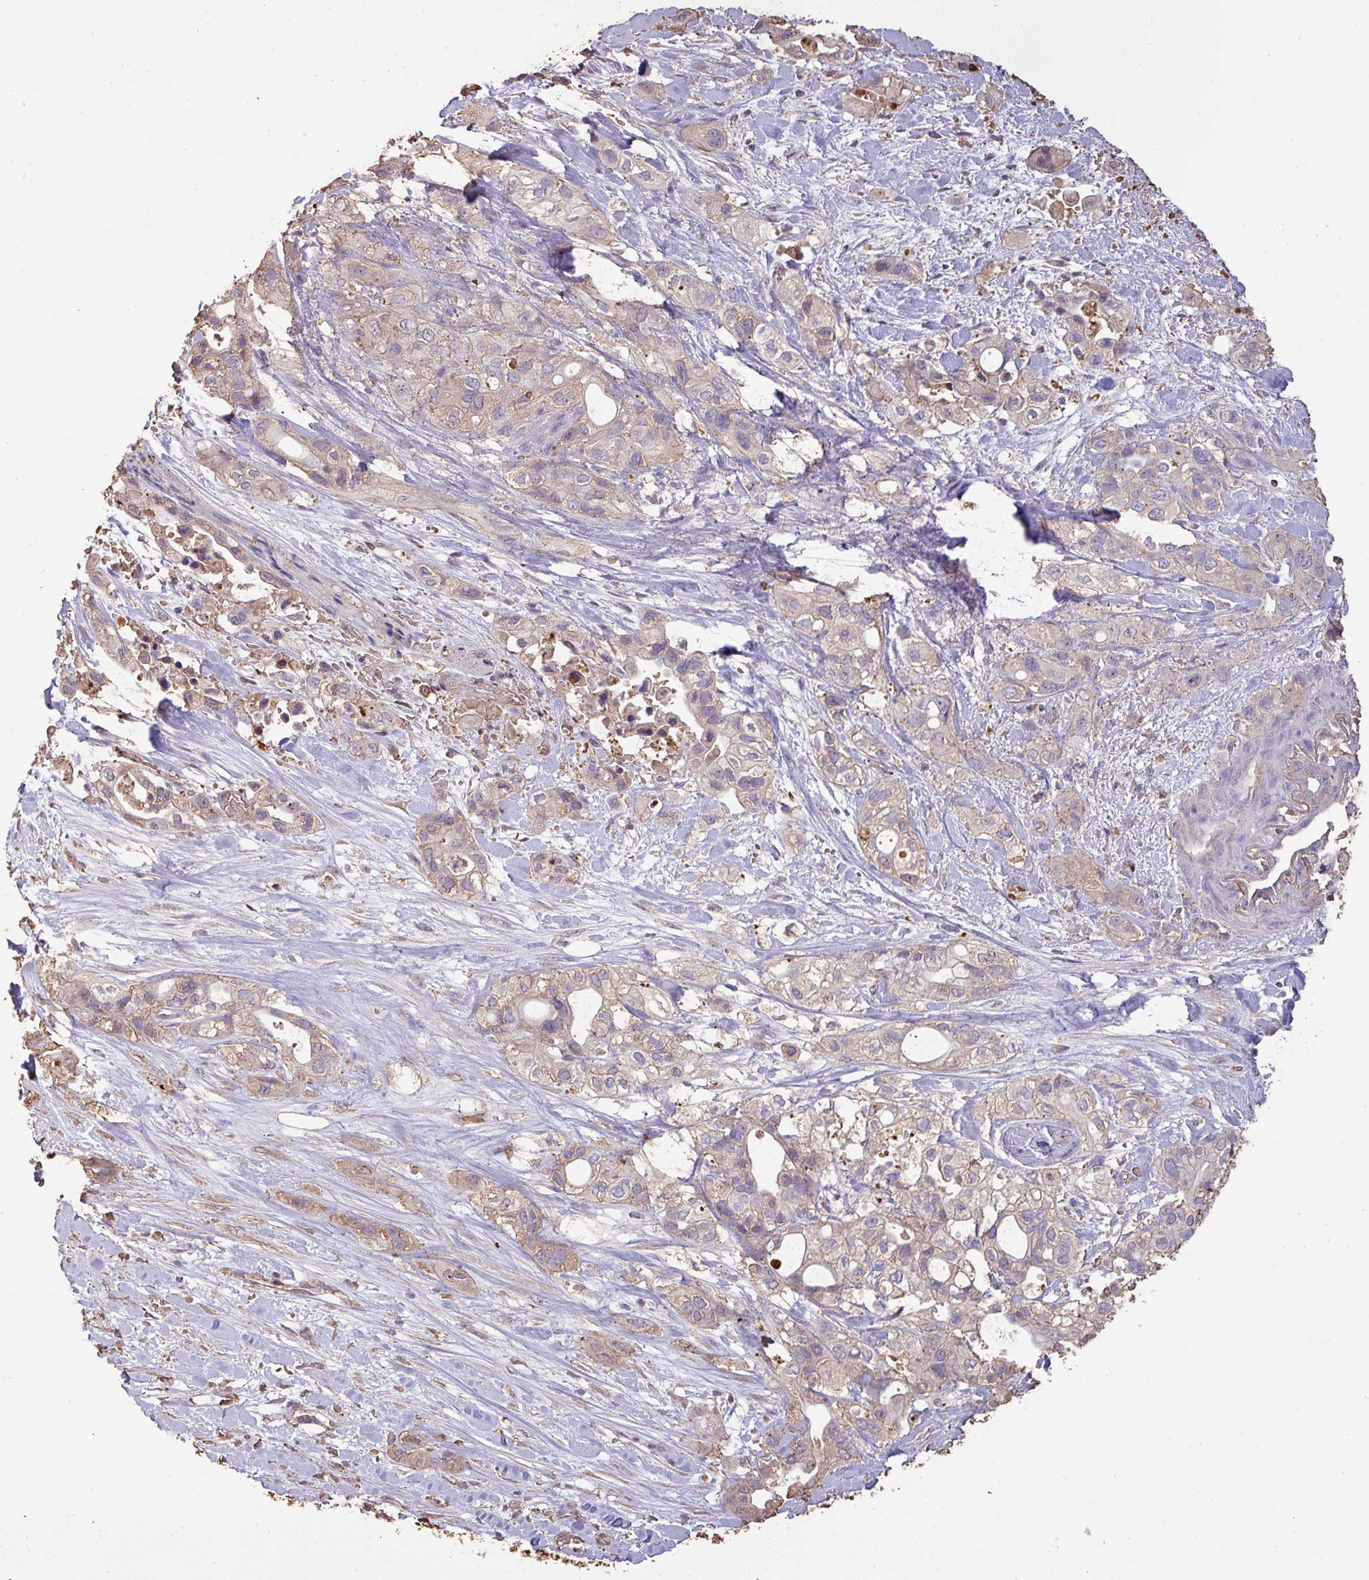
{"staining": {"intensity": "weak", "quantity": "25%-75%", "location": "cytoplasmic/membranous"}, "tissue": "pancreatic cancer", "cell_type": "Tumor cells", "image_type": "cancer", "snomed": [{"axis": "morphology", "description": "Adenocarcinoma, NOS"}, {"axis": "topography", "description": "Pancreas"}], "caption": "Immunohistochemistry of human pancreatic adenocarcinoma demonstrates low levels of weak cytoplasmic/membranous positivity in approximately 25%-75% of tumor cells.", "gene": "CAMK2B", "patient": {"sex": "male", "age": 44}}